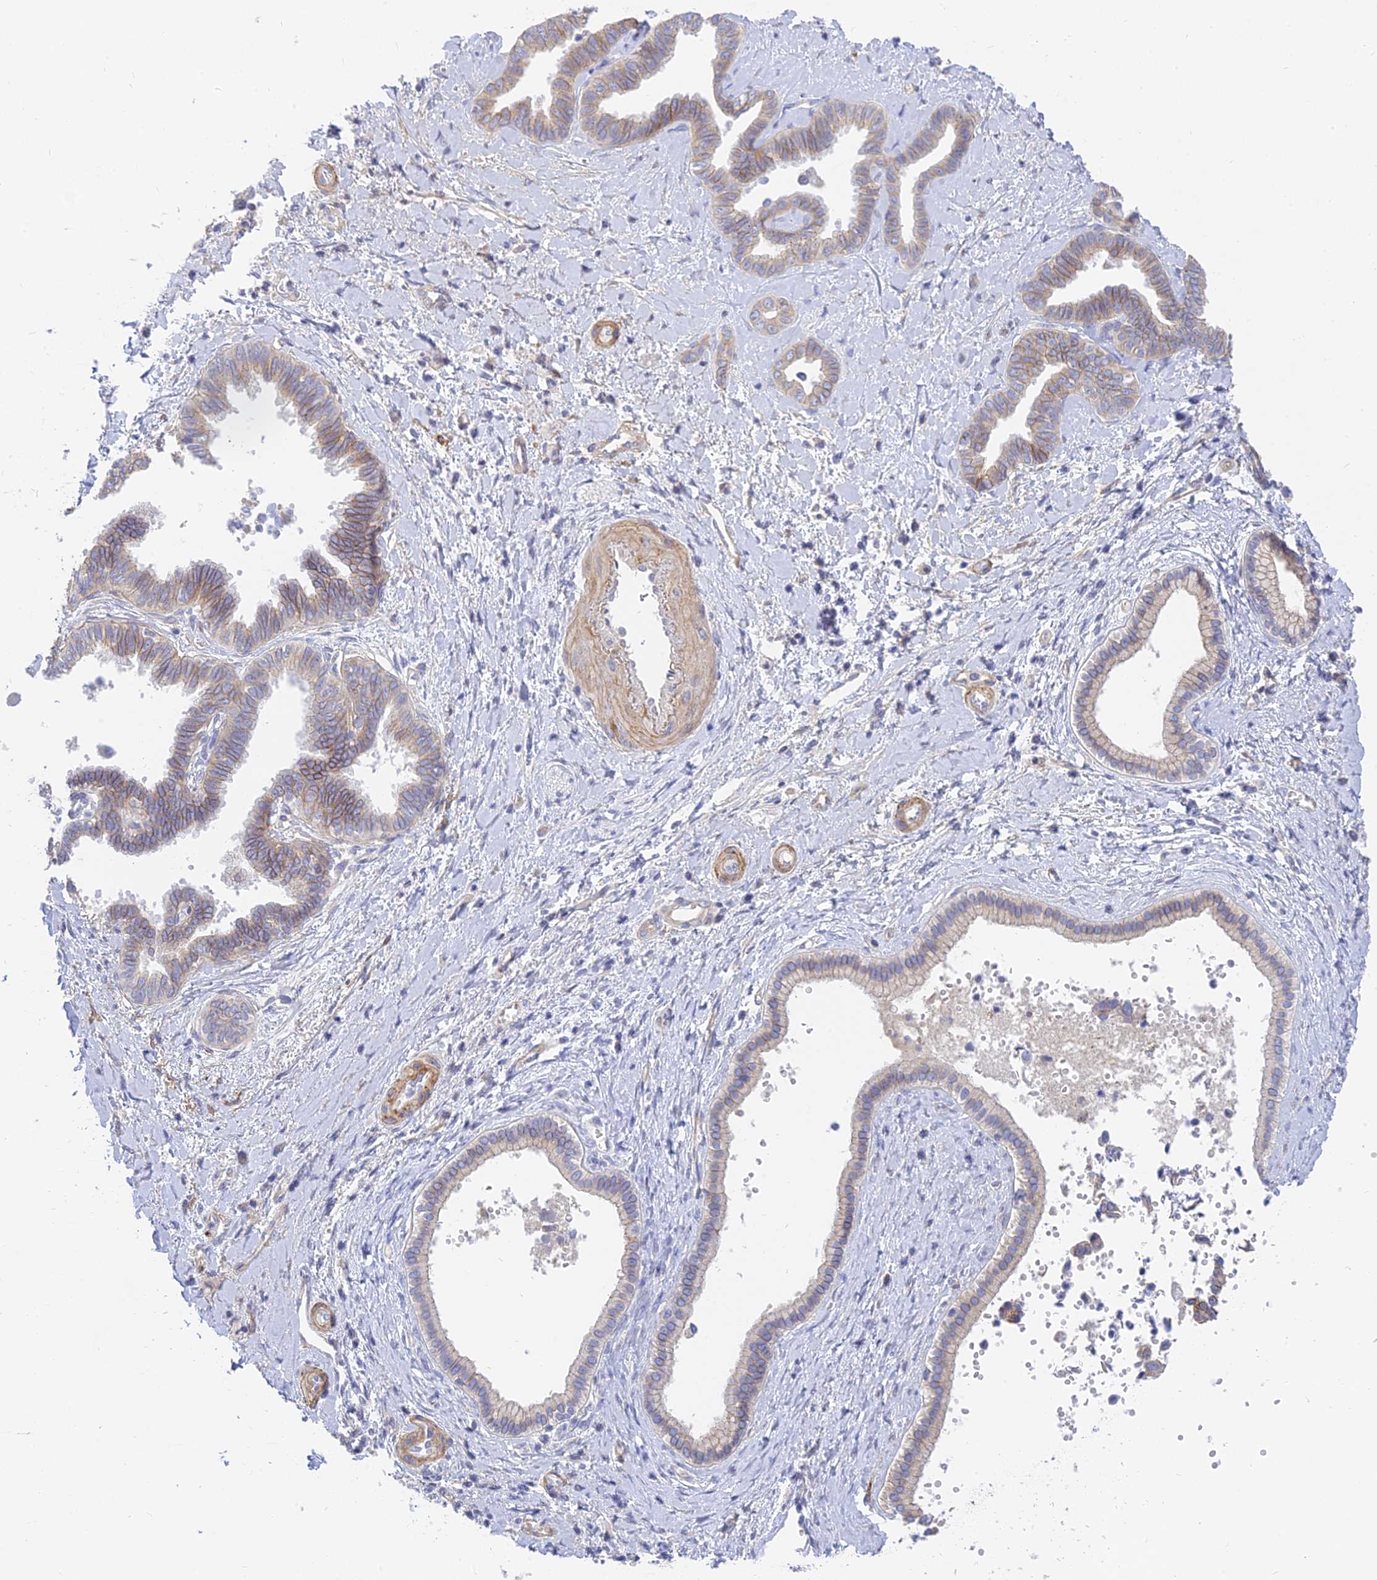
{"staining": {"intensity": "weak", "quantity": "25%-75%", "location": "cytoplasmic/membranous"}, "tissue": "liver cancer", "cell_type": "Tumor cells", "image_type": "cancer", "snomed": [{"axis": "morphology", "description": "Cholangiocarcinoma"}, {"axis": "topography", "description": "Liver"}], "caption": "Cholangiocarcinoma (liver) tissue shows weak cytoplasmic/membranous positivity in about 25%-75% of tumor cells, visualized by immunohistochemistry.", "gene": "MRPL15", "patient": {"sex": "female", "age": 77}}